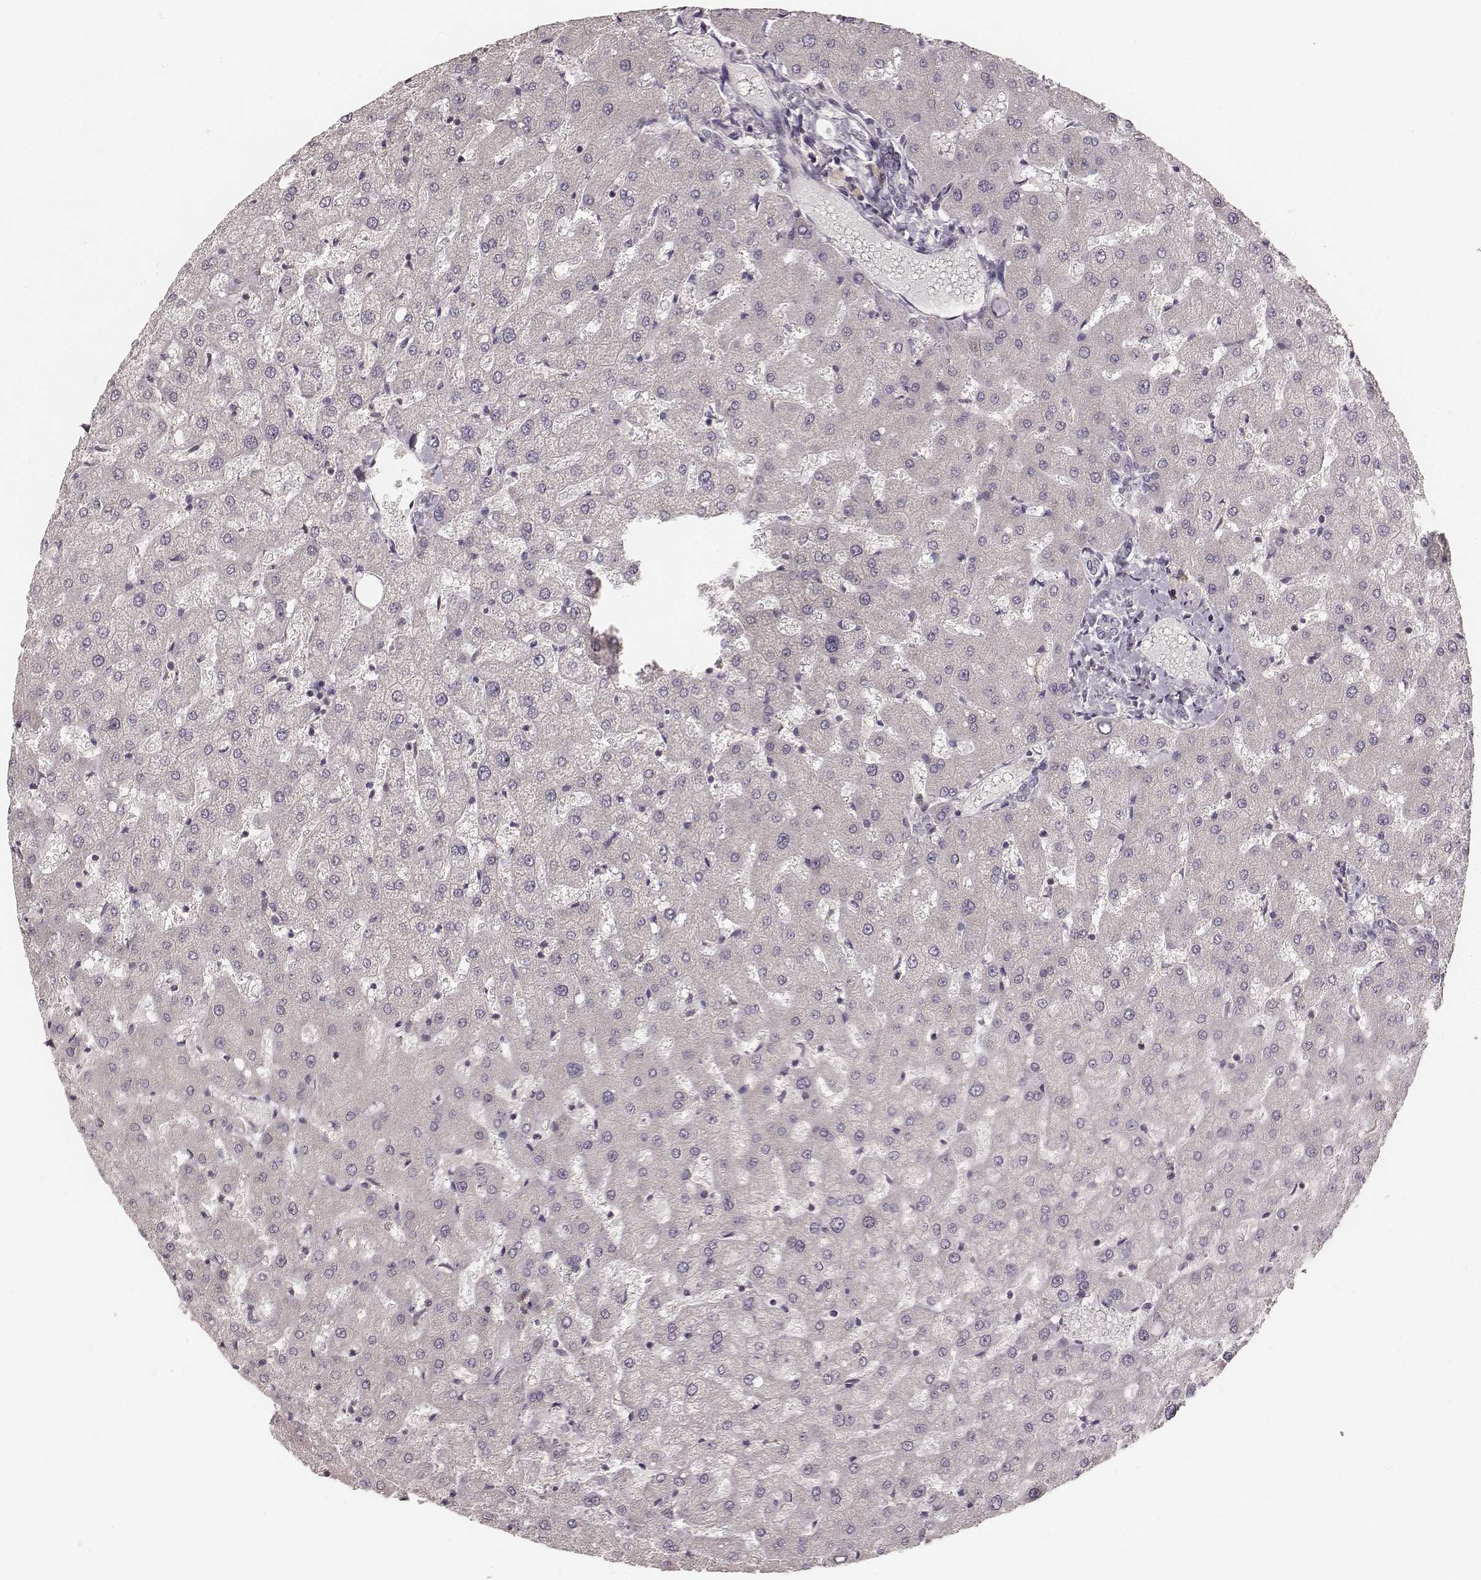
{"staining": {"intensity": "negative", "quantity": "none", "location": "none"}, "tissue": "liver", "cell_type": "Cholangiocytes", "image_type": "normal", "snomed": [{"axis": "morphology", "description": "Normal tissue, NOS"}, {"axis": "topography", "description": "Liver"}], "caption": "This is an immunohistochemistry photomicrograph of benign liver. There is no positivity in cholangiocytes.", "gene": "CARS1", "patient": {"sex": "female", "age": 50}}